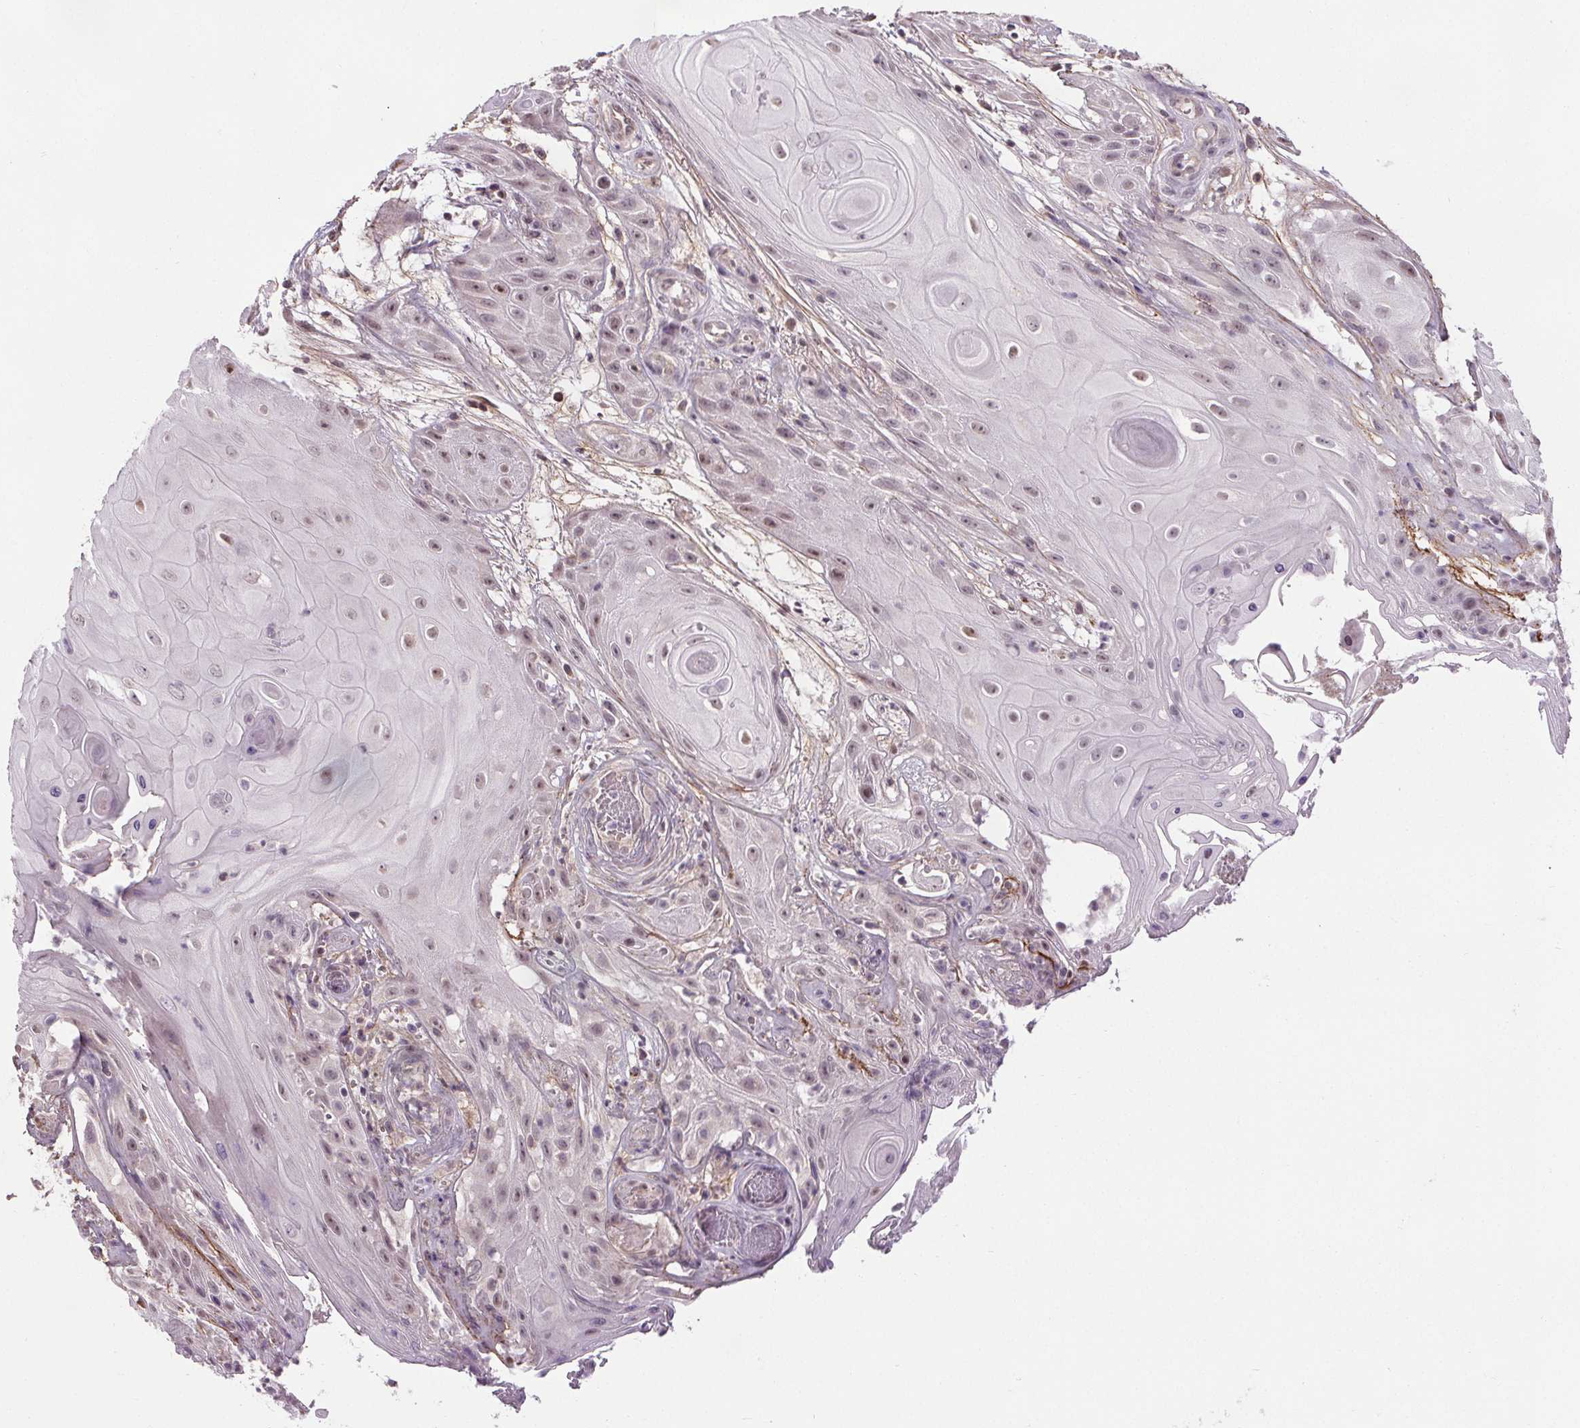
{"staining": {"intensity": "moderate", "quantity": "<25%", "location": "nuclear"}, "tissue": "skin cancer", "cell_type": "Tumor cells", "image_type": "cancer", "snomed": [{"axis": "morphology", "description": "Squamous cell carcinoma, NOS"}, {"axis": "topography", "description": "Skin"}], "caption": "High-magnification brightfield microscopy of skin cancer stained with DAB (3,3'-diaminobenzidine) (brown) and counterstained with hematoxylin (blue). tumor cells exhibit moderate nuclear positivity is appreciated in about<25% of cells.", "gene": "KIAA0232", "patient": {"sex": "male", "age": 62}}